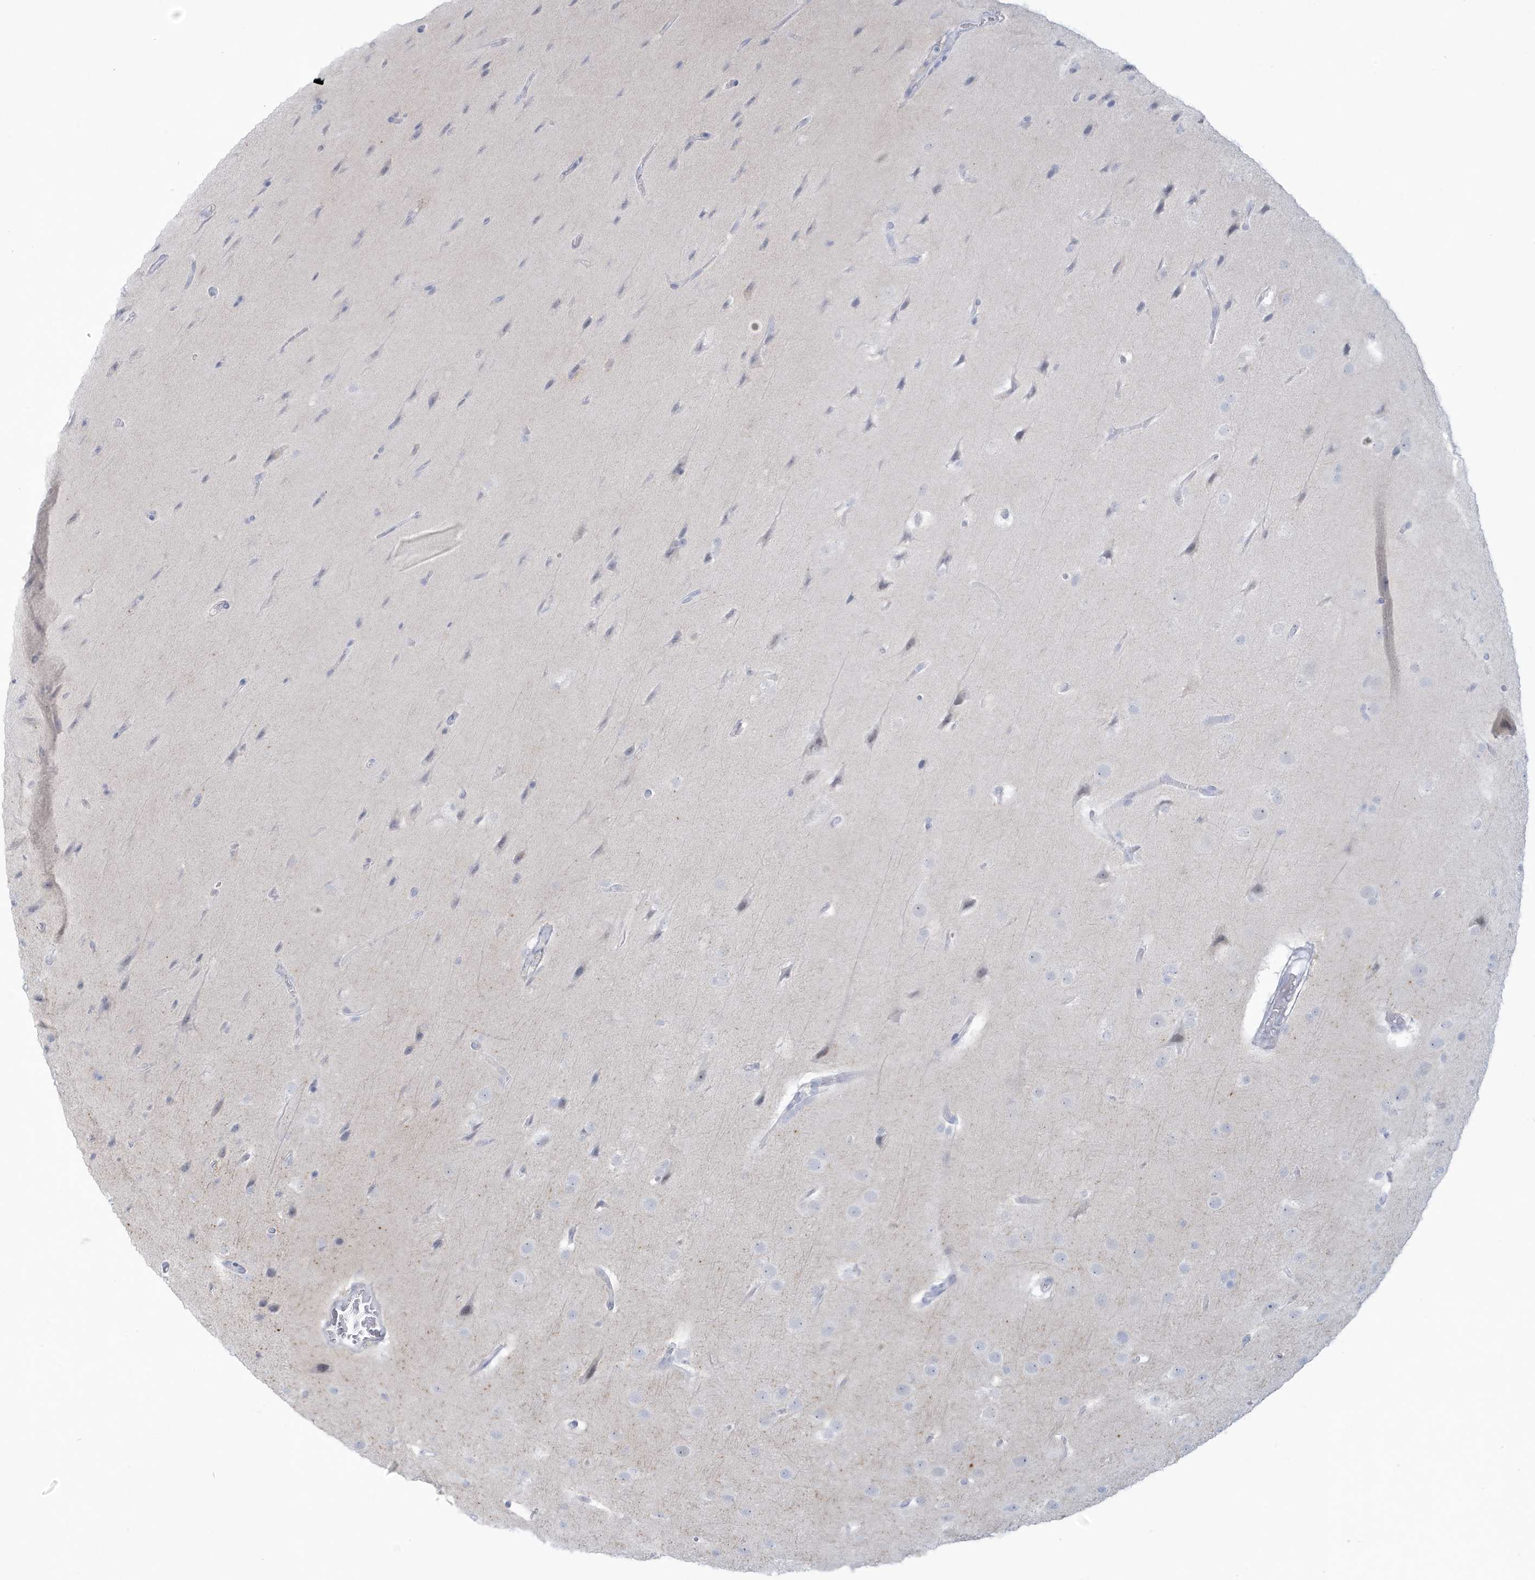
{"staining": {"intensity": "negative", "quantity": "none", "location": "none"}, "tissue": "glioma", "cell_type": "Tumor cells", "image_type": "cancer", "snomed": [{"axis": "morphology", "description": "Glioma, malignant, Low grade"}, {"axis": "topography", "description": "Brain"}], "caption": "Tumor cells are negative for brown protein staining in glioma.", "gene": "HERC6", "patient": {"sex": "female", "age": 37}}